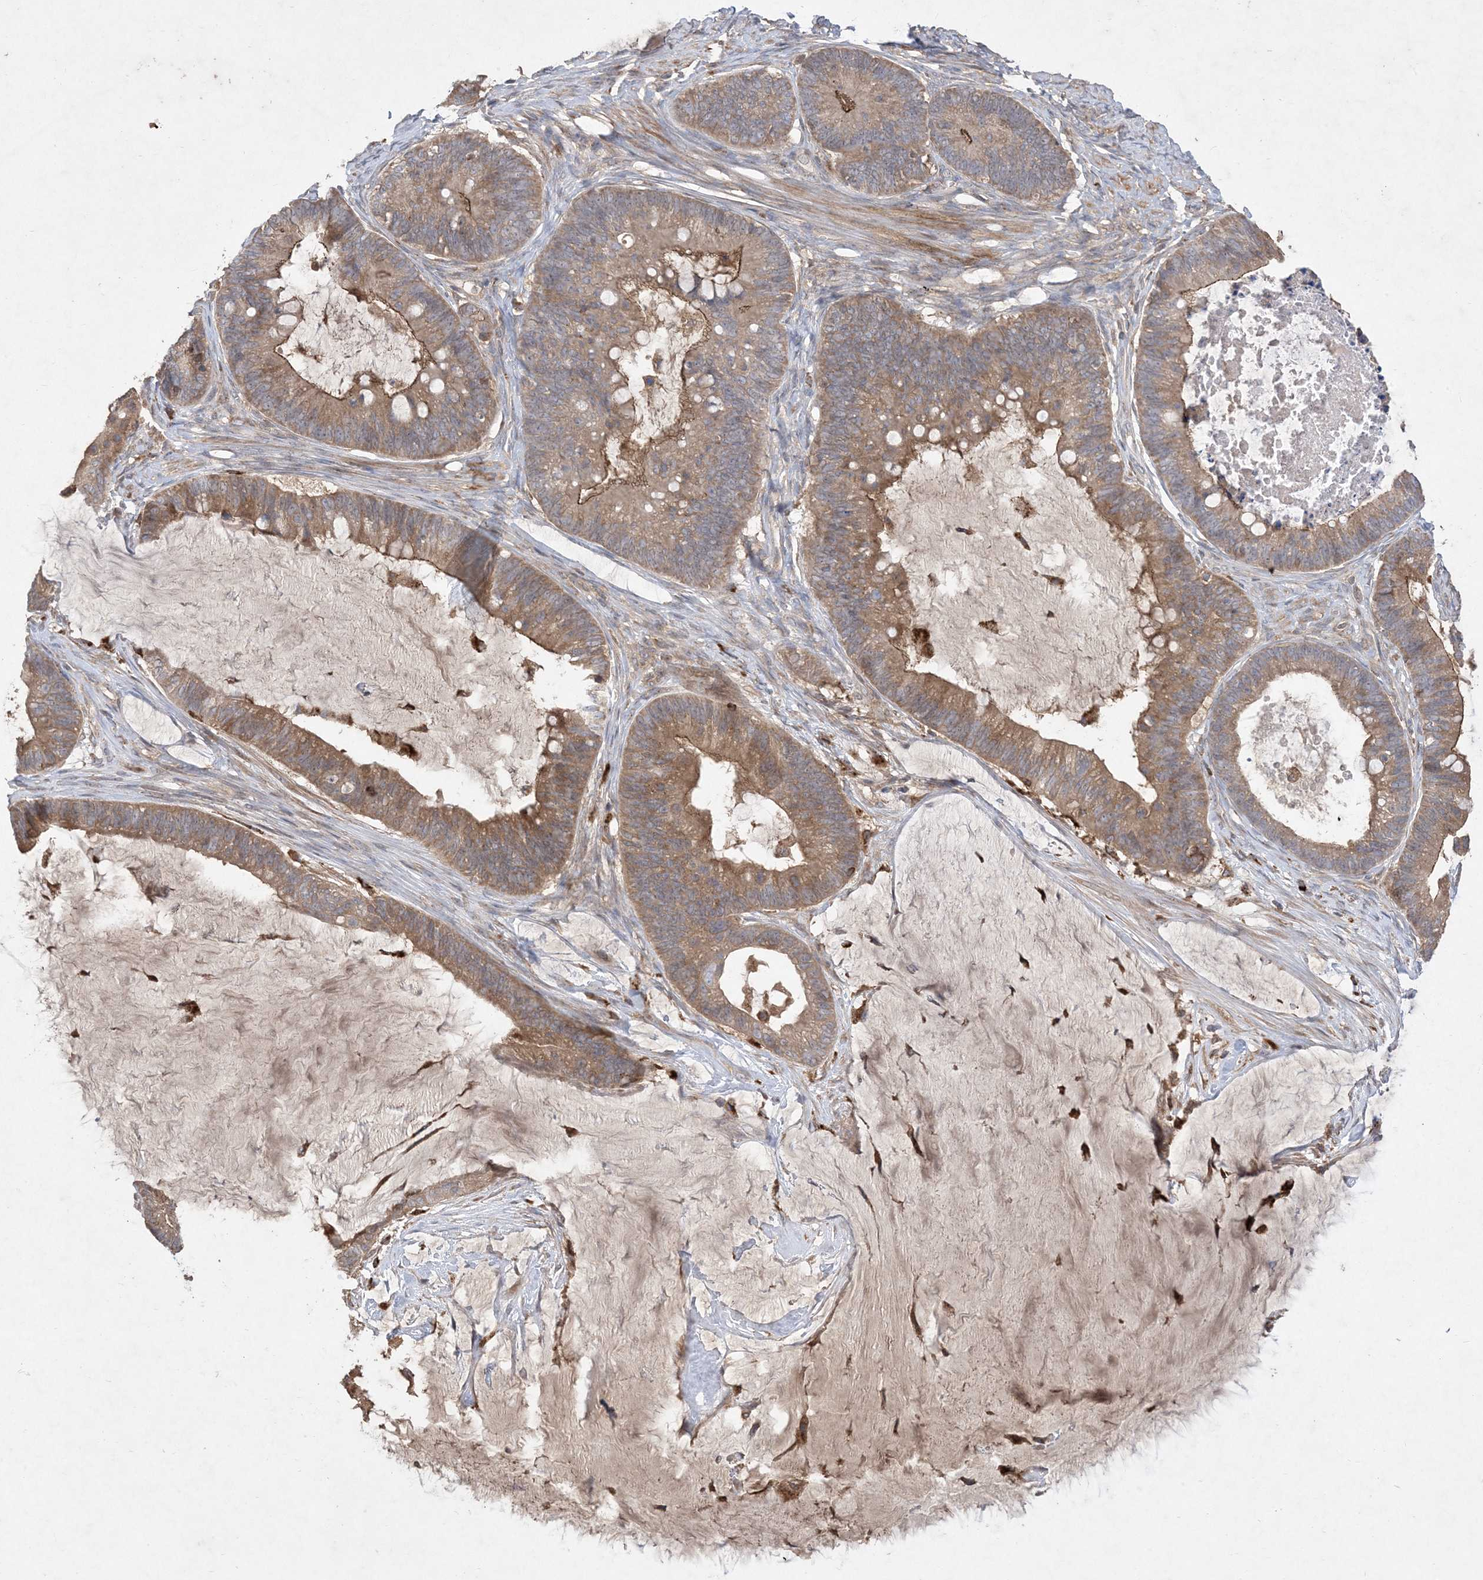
{"staining": {"intensity": "moderate", "quantity": ">75%", "location": "cytoplasmic/membranous"}, "tissue": "ovarian cancer", "cell_type": "Tumor cells", "image_type": "cancer", "snomed": [{"axis": "morphology", "description": "Cystadenocarcinoma, mucinous, NOS"}, {"axis": "topography", "description": "Ovary"}], "caption": "Immunohistochemical staining of human ovarian cancer (mucinous cystadenocarcinoma) reveals medium levels of moderate cytoplasmic/membranous protein staining in approximately >75% of tumor cells.", "gene": "MASP2", "patient": {"sex": "female", "age": 61}}